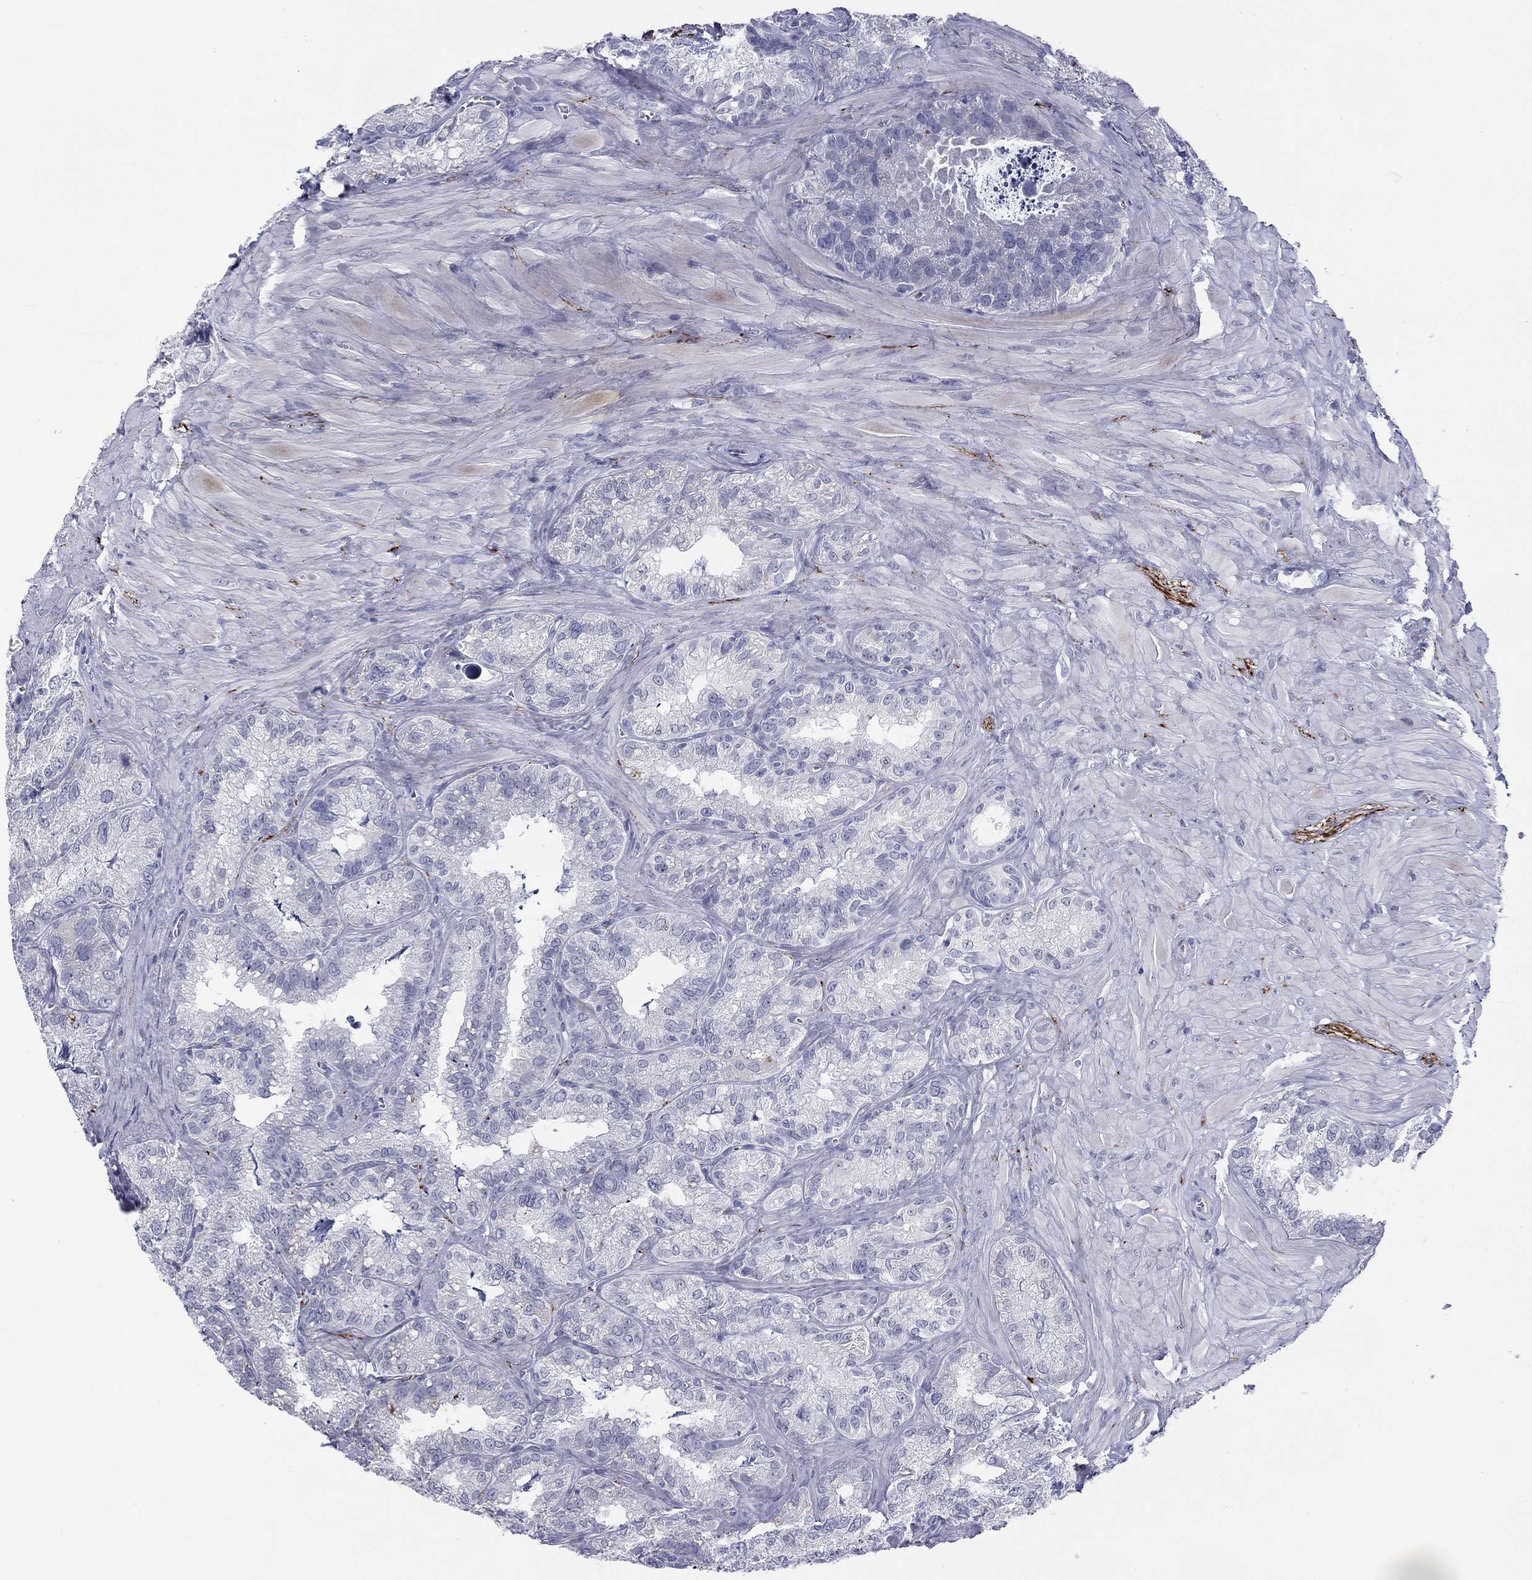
{"staining": {"intensity": "negative", "quantity": "none", "location": "none"}, "tissue": "seminal vesicle", "cell_type": "Glandular cells", "image_type": "normal", "snomed": [{"axis": "morphology", "description": "Normal tissue, NOS"}, {"axis": "topography", "description": "Seminal veicle"}], "caption": "A histopathology image of seminal vesicle stained for a protein demonstrates no brown staining in glandular cells. (DAB immunohistochemistry (IHC) with hematoxylin counter stain).", "gene": "PRPH", "patient": {"sex": "male", "age": 57}}